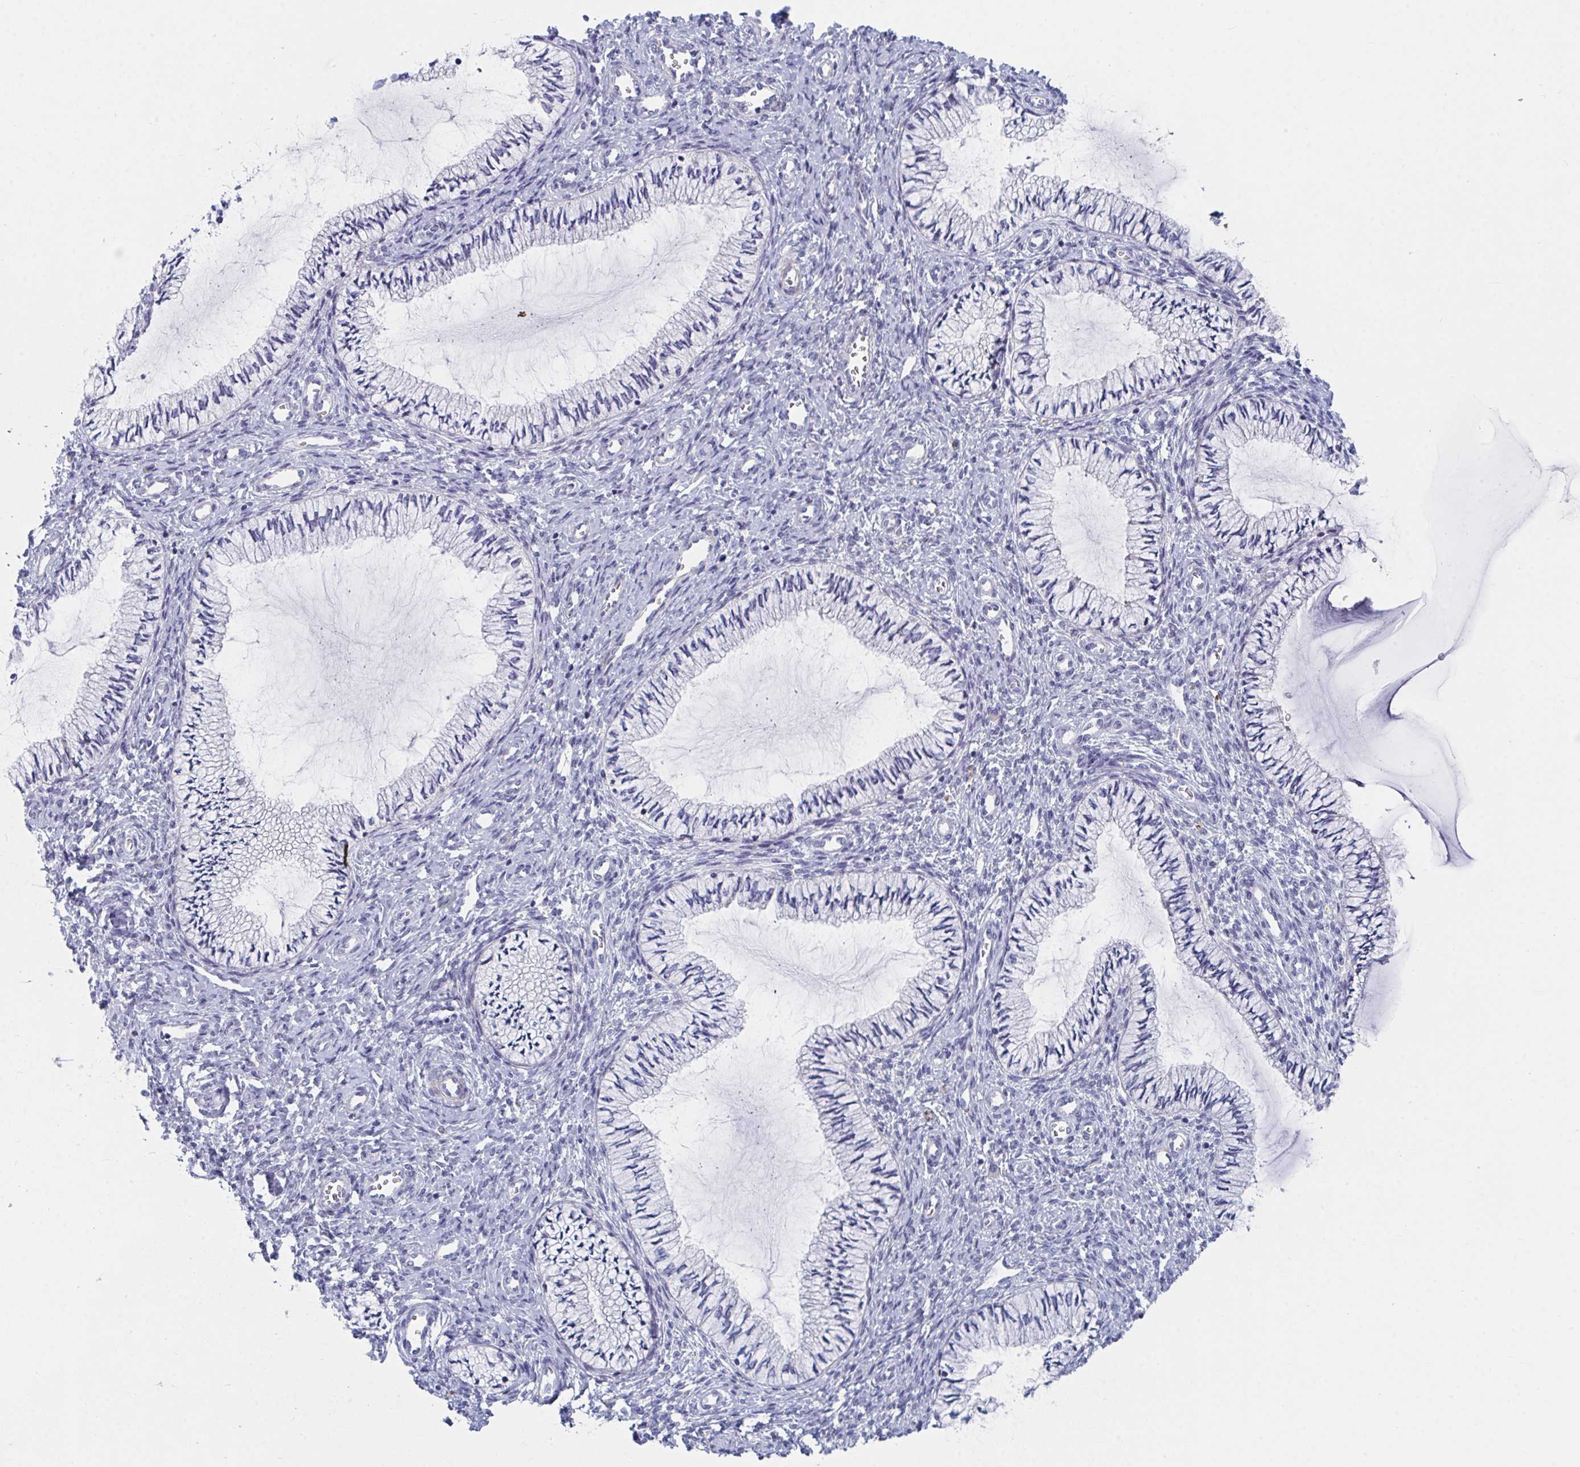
{"staining": {"intensity": "negative", "quantity": "none", "location": "none"}, "tissue": "cervix", "cell_type": "Glandular cells", "image_type": "normal", "snomed": [{"axis": "morphology", "description": "Normal tissue, NOS"}, {"axis": "topography", "description": "Cervix"}], "caption": "A histopathology image of cervix stained for a protein demonstrates no brown staining in glandular cells. (Stains: DAB (3,3'-diaminobenzidine) immunohistochemistry (IHC) with hematoxylin counter stain, Microscopy: brightfield microscopy at high magnification).", "gene": "CENPT", "patient": {"sex": "female", "age": 24}}